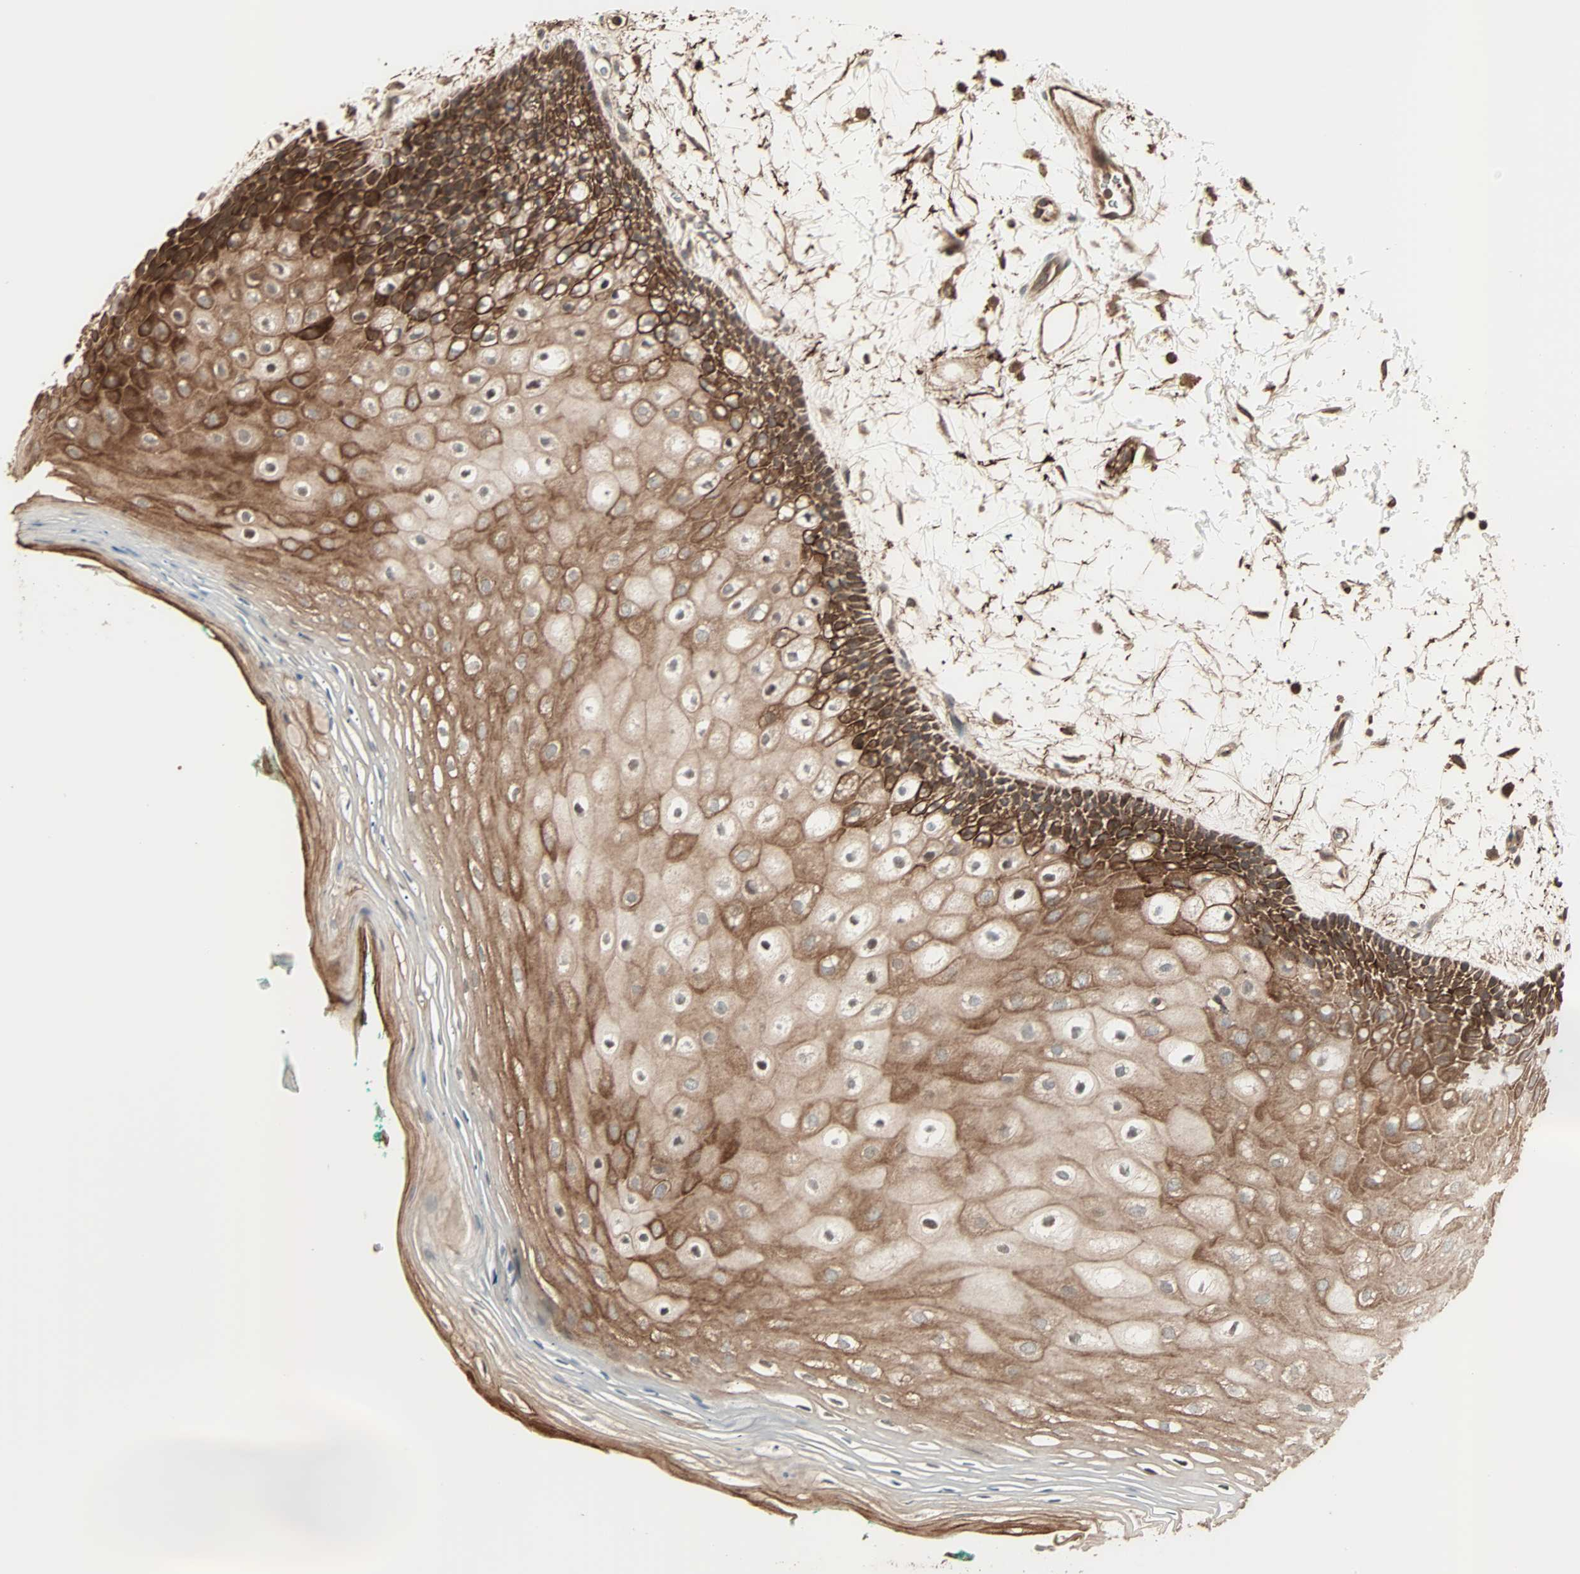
{"staining": {"intensity": "strong", "quantity": ">75%", "location": "cytoplasmic/membranous,nuclear"}, "tissue": "oral mucosa", "cell_type": "Squamous epithelial cells", "image_type": "normal", "snomed": [{"axis": "morphology", "description": "Normal tissue, NOS"}, {"axis": "topography", "description": "Skeletal muscle"}, {"axis": "topography", "description": "Oral tissue"}, {"axis": "topography", "description": "Peripheral nerve tissue"}], "caption": "High-power microscopy captured an immunohistochemistry photomicrograph of benign oral mucosa, revealing strong cytoplasmic/membranous,nuclear expression in about >75% of squamous epithelial cells. (Brightfield microscopy of DAB IHC at high magnification).", "gene": "CALCRL", "patient": {"sex": "female", "age": 84}}